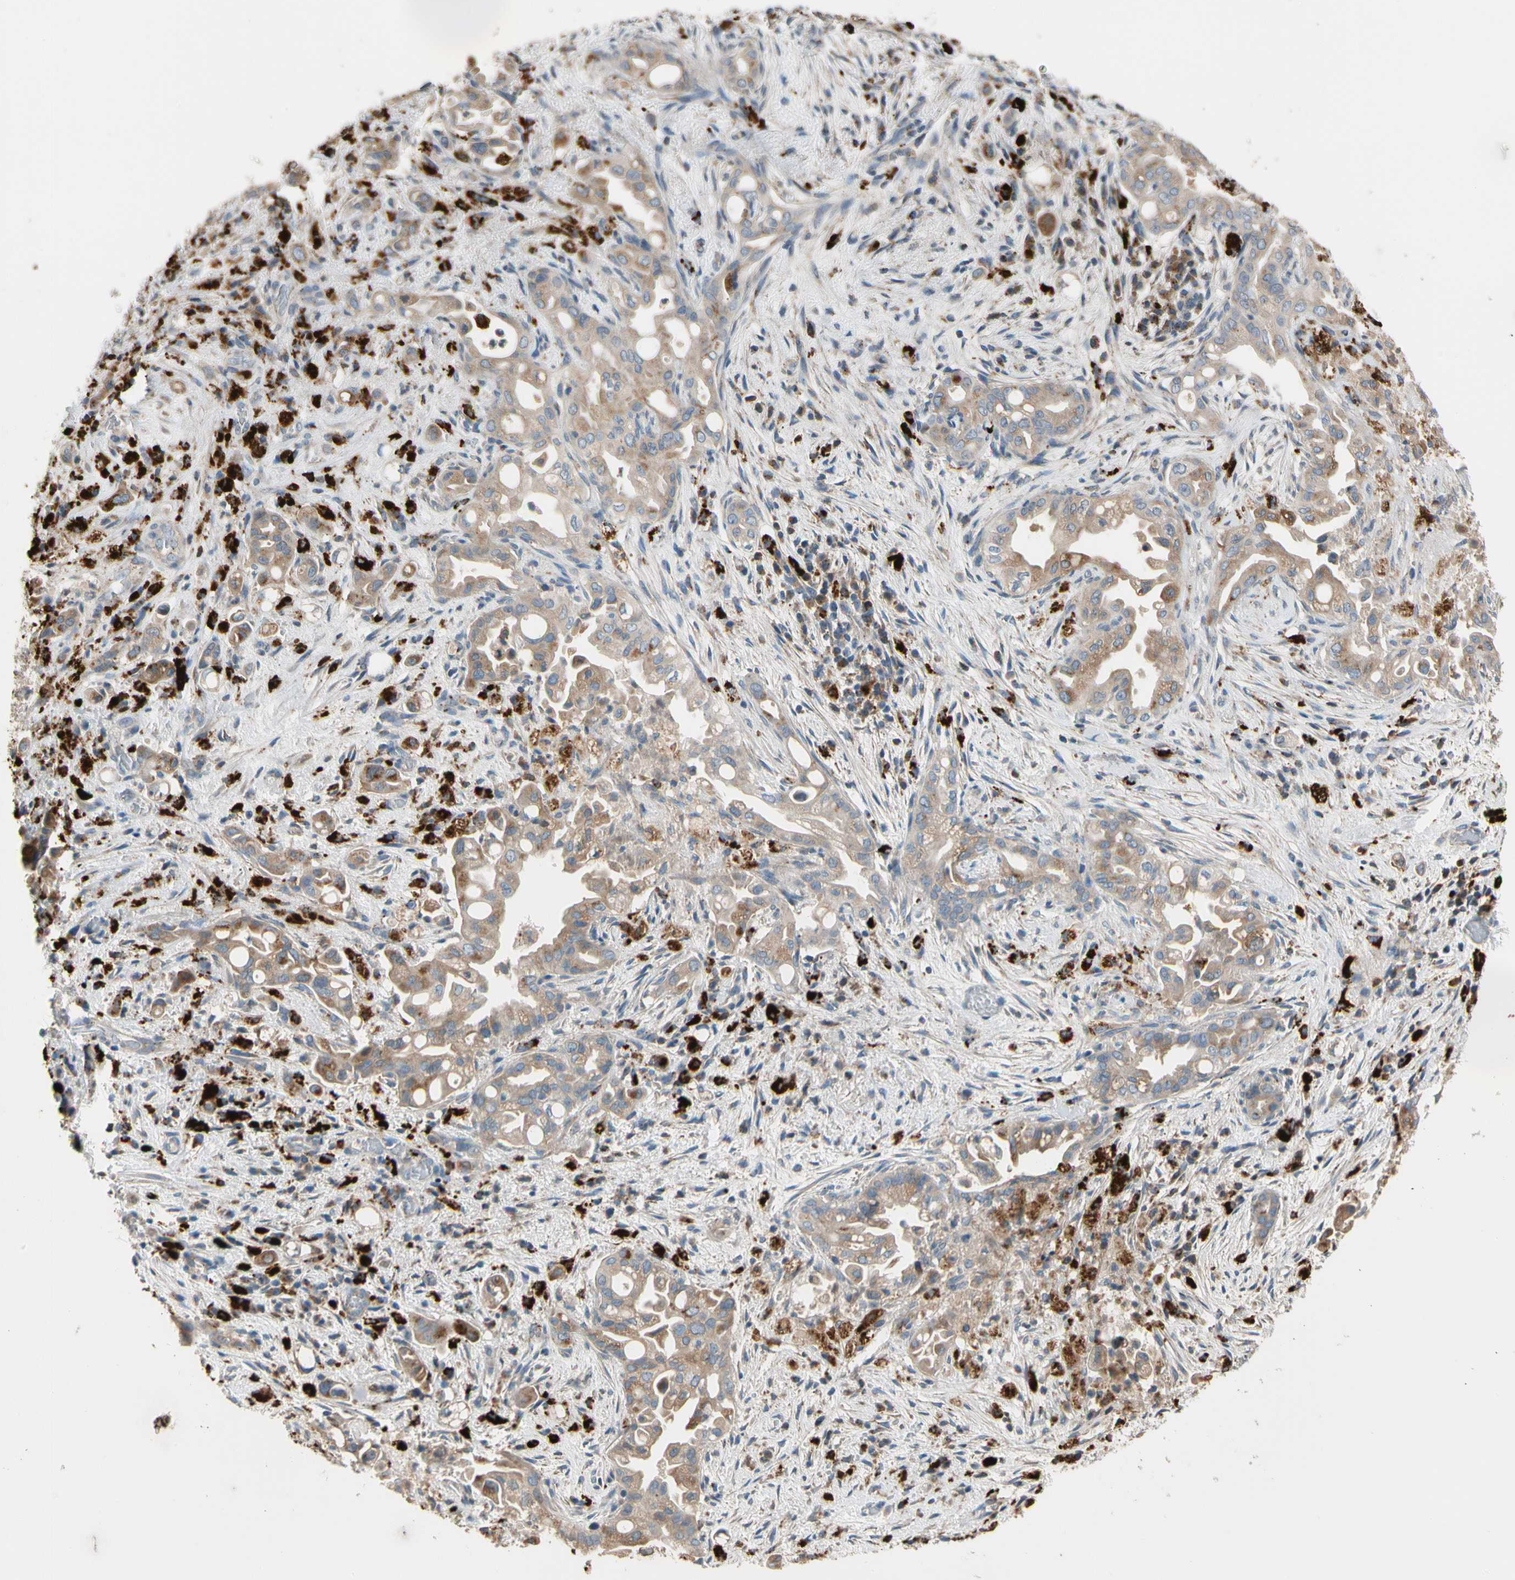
{"staining": {"intensity": "moderate", "quantity": "25%-75%", "location": "cytoplasmic/membranous"}, "tissue": "liver cancer", "cell_type": "Tumor cells", "image_type": "cancer", "snomed": [{"axis": "morphology", "description": "Cholangiocarcinoma"}, {"axis": "topography", "description": "Liver"}], "caption": "Human liver cancer (cholangiocarcinoma) stained for a protein (brown) demonstrates moderate cytoplasmic/membranous positive staining in approximately 25%-75% of tumor cells.", "gene": "GM2A", "patient": {"sex": "female", "age": 68}}